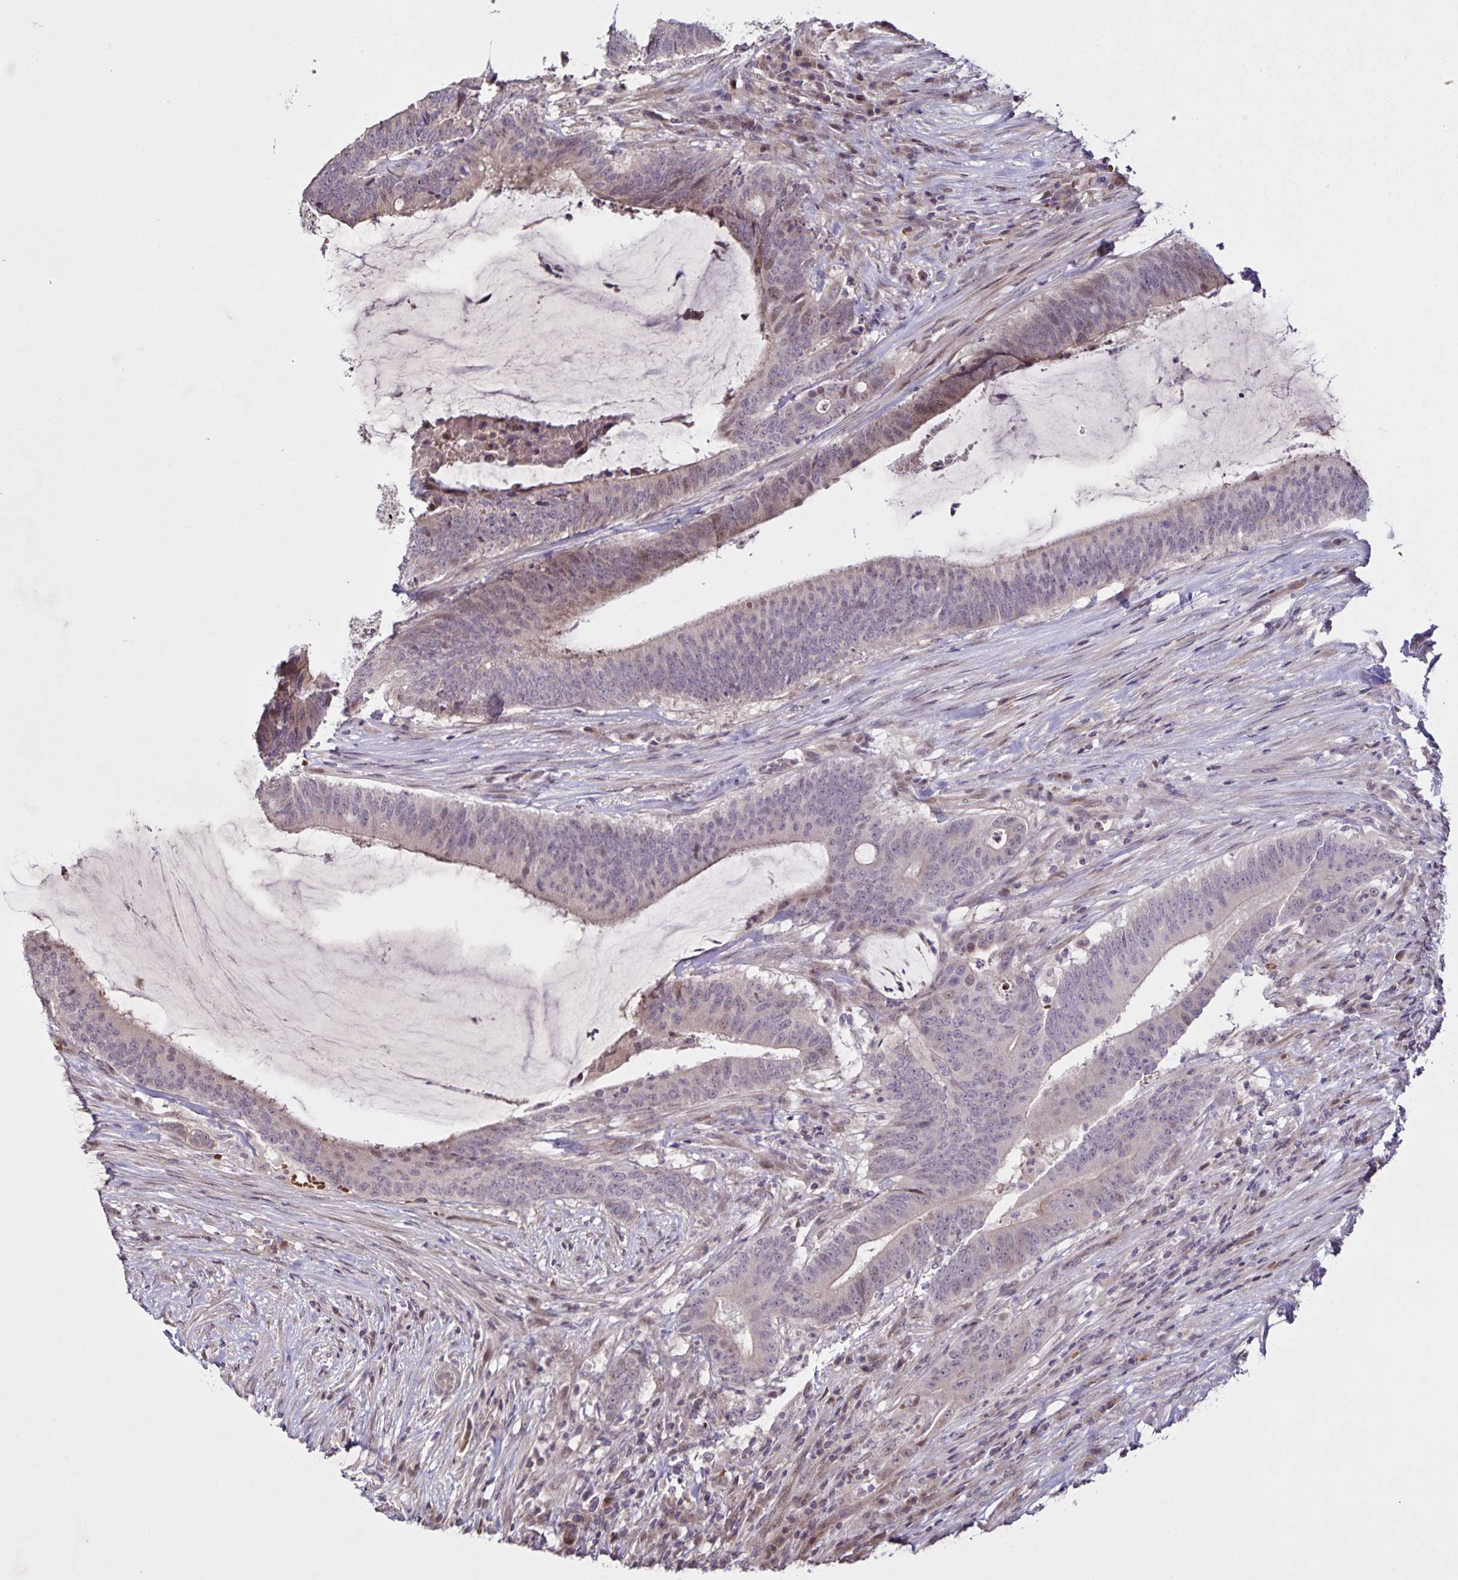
{"staining": {"intensity": "moderate", "quantity": "<25%", "location": "nuclear"}, "tissue": "colorectal cancer", "cell_type": "Tumor cells", "image_type": "cancer", "snomed": [{"axis": "morphology", "description": "Adenocarcinoma, NOS"}, {"axis": "topography", "description": "Colon"}], "caption": "Immunohistochemistry of human colorectal cancer exhibits low levels of moderate nuclear staining in approximately <25% of tumor cells. Immunohistochemistry stains the protein of interest in brown and the nuclei are stained blue.", "gene": "GDF2", "patient": {"sex": "female", "age": 43}}